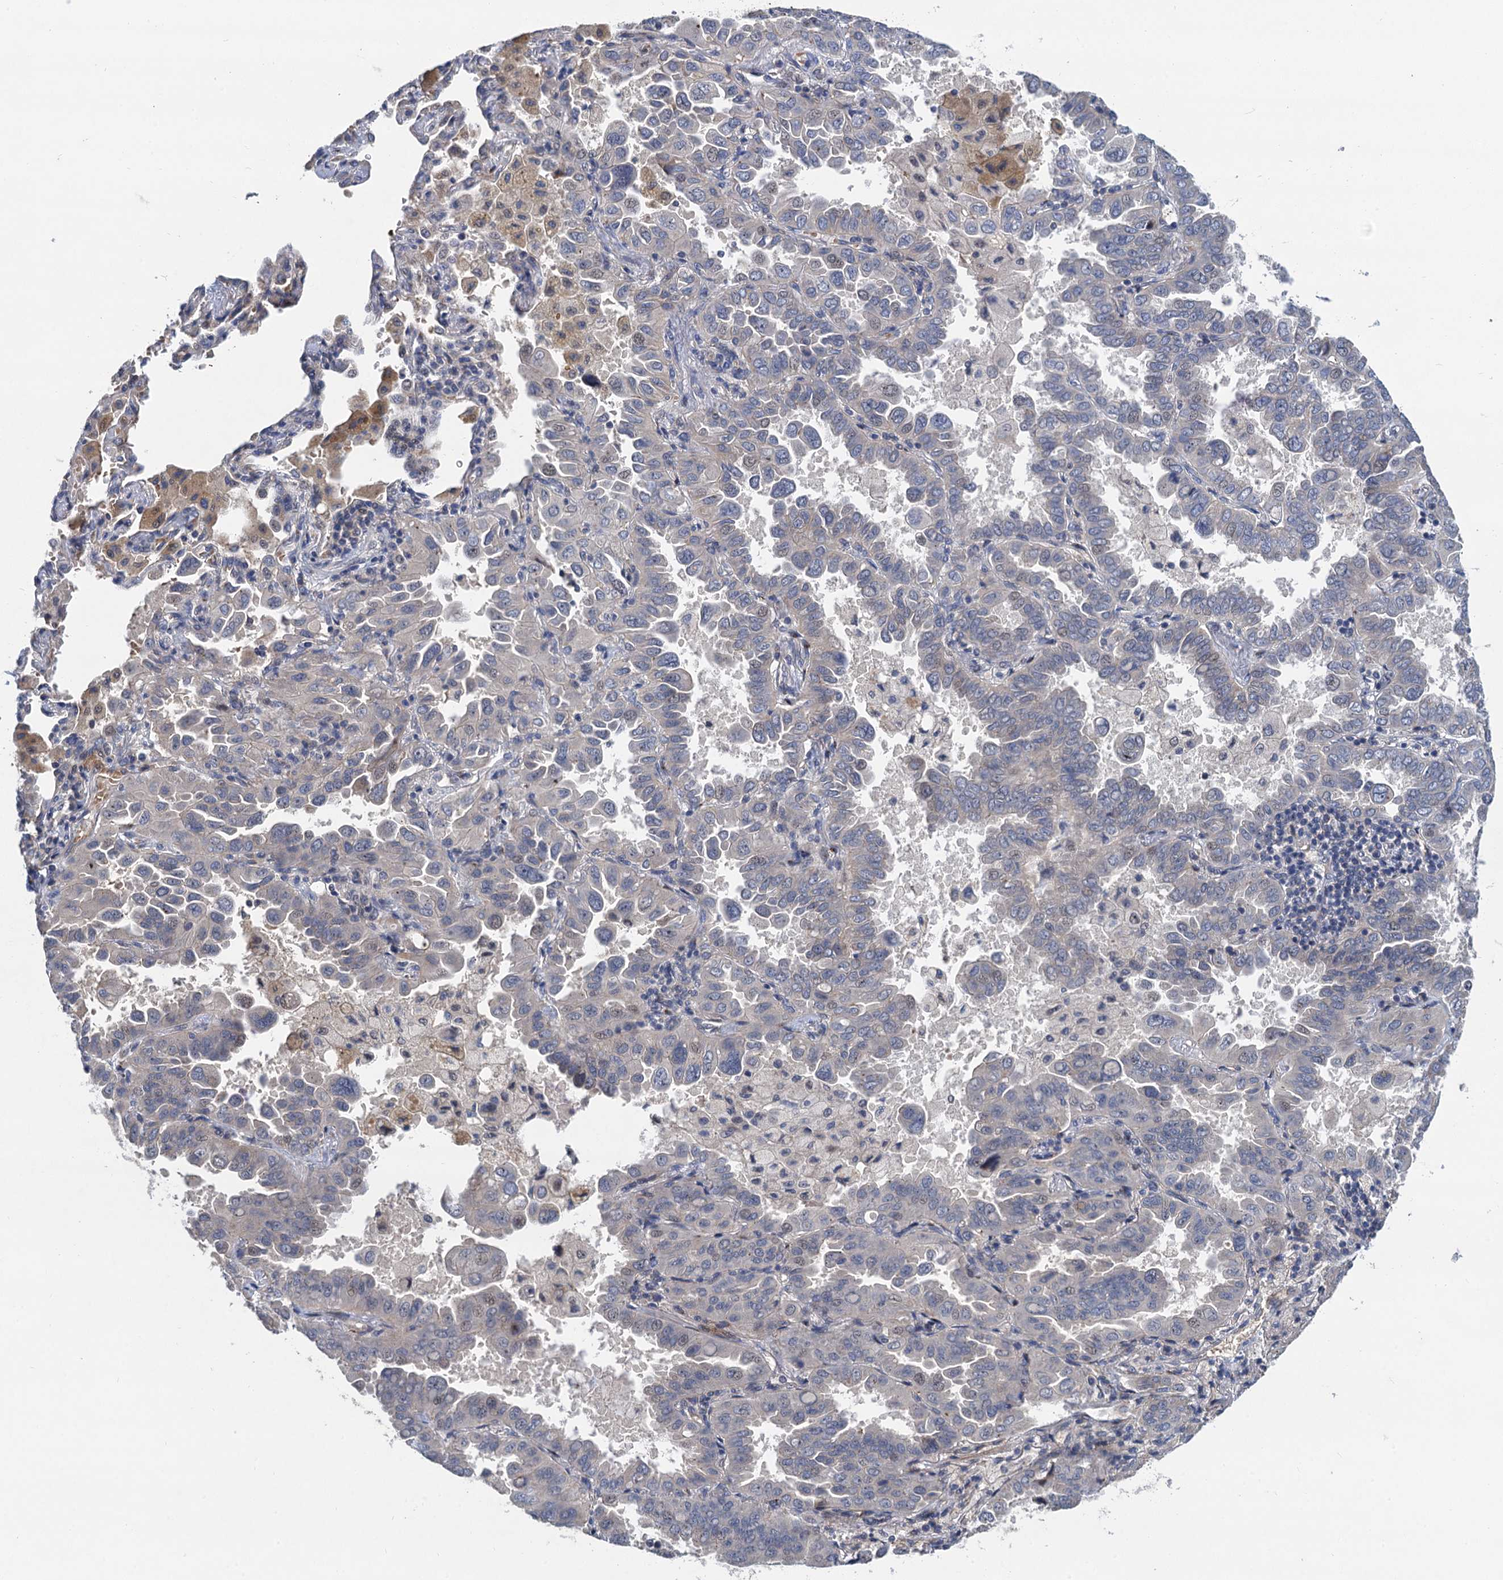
{"staining": {"intensity": "negative", "quantity": "none", "location": "none"}, "tissue": "lung cancer", "cell_type": "Tumor cells", "image_type": "cancer", "snomed": [{"axis": "morphology", "description": "Adenocarcinoma, NOS"}, {"axis": "topography", "description": "Lung"}], "caption": "Immunohistochemistry (IHC) photomicrograph of neoplastic tissue: human lung cancer stained with DAB shows no significant protein expression in tumor cells.", "gene": "TRAF7", "patient": {"sex": "male", "age": 64}}